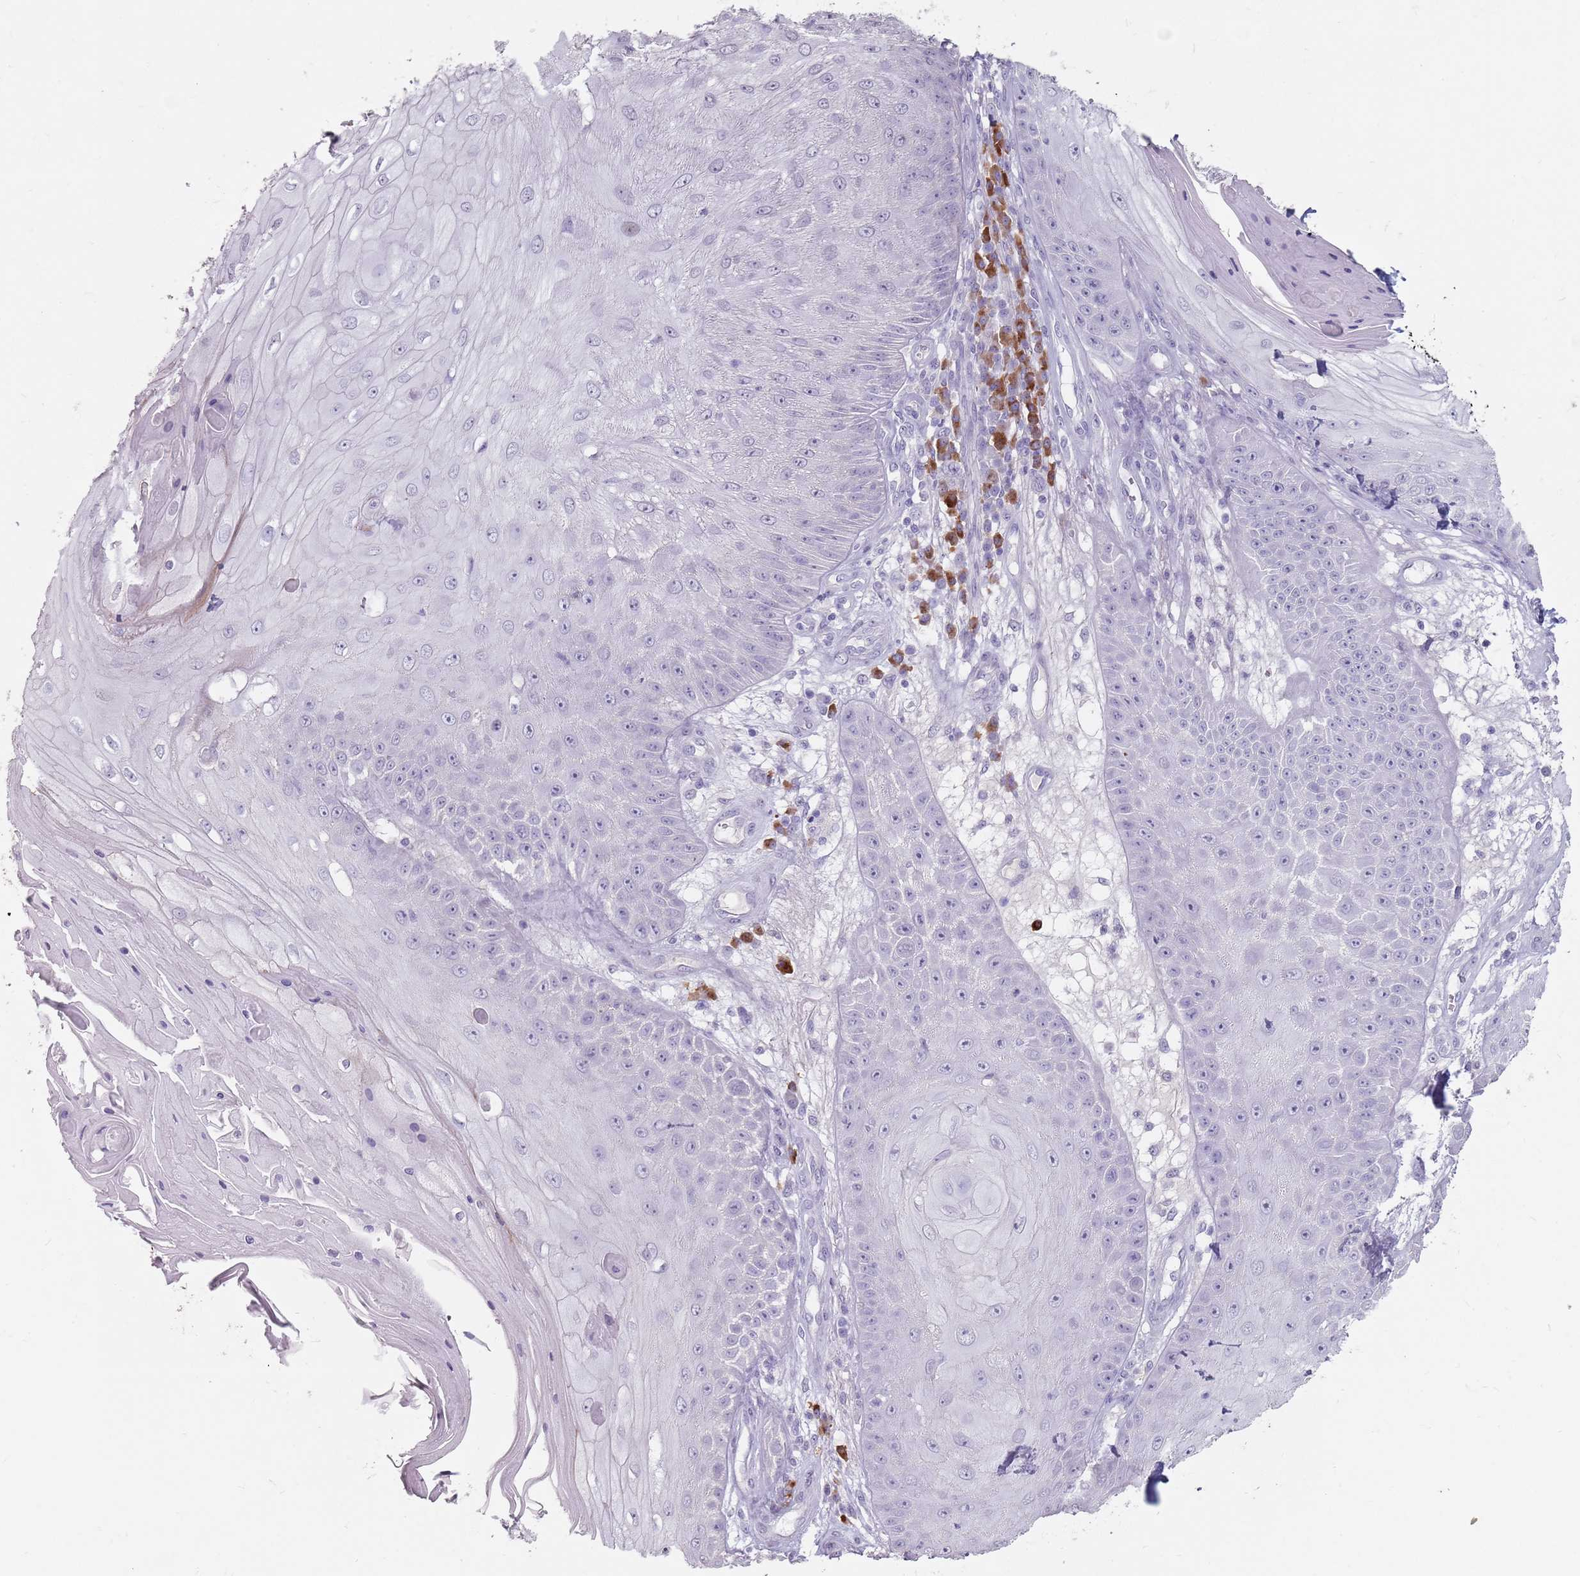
{"staining": {"intensity": "negative", "quantity": "none", "location": "none"}, "tissue": "skin cancer", "cell_type": "Tumor cells", "image_type": "cancer", "snomed": [{"axis": "morphology", "description": "Squamous cell carcinoma, NOS"}, {"axis": "topography", "description": "Skin"}], "caption": "IHC of human skin cancer displays no expression in tumor cells.", "gene": "STYK1", "patient": {"sex": "male", "age": 70}}